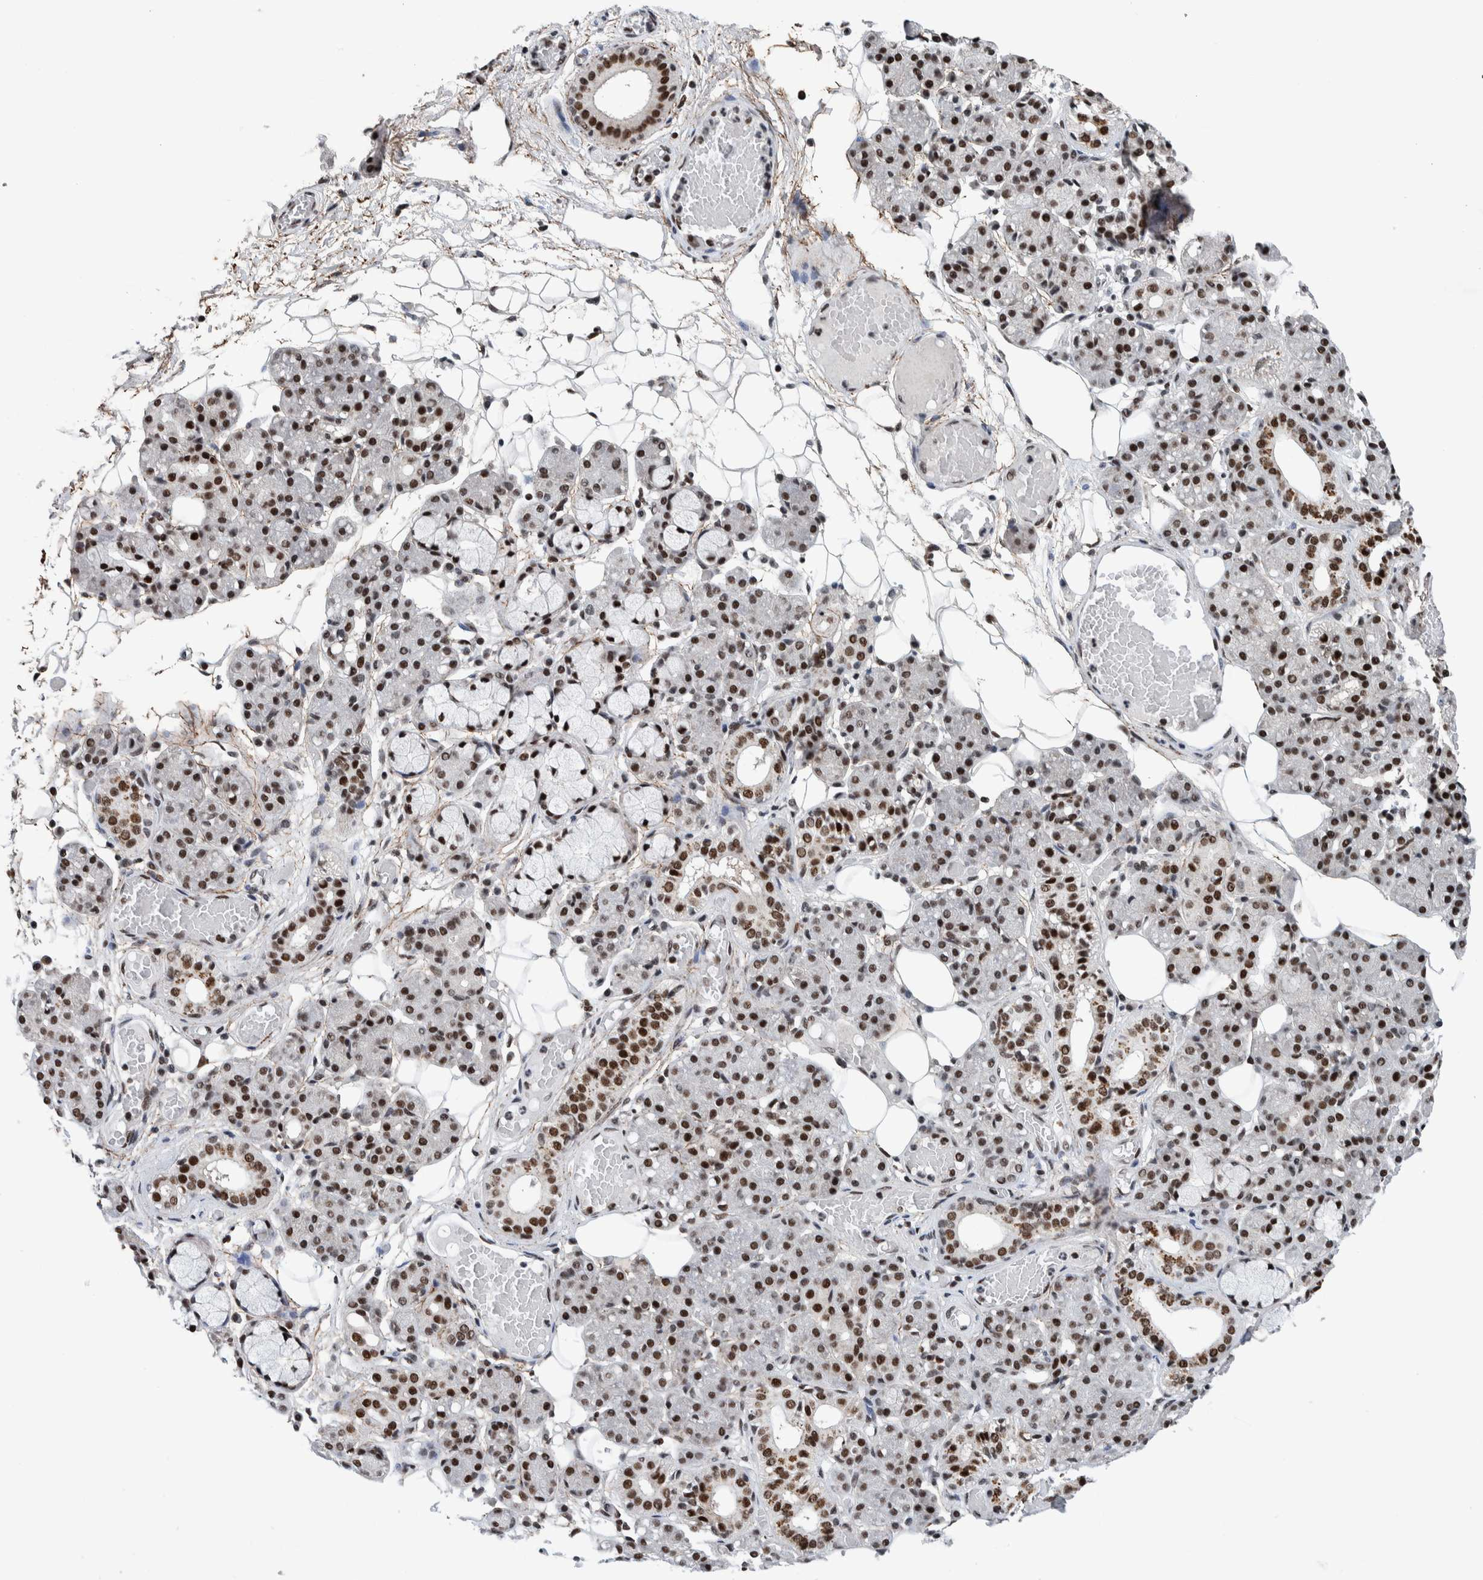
{"staining": {"intensity": "strong", "quantity": ">75%", "location": "nuclear"}, "tissue": "salivary gland", "cell_type": "Glandular cells", "image_type": "normal", "snomed": [{"axis": "morphology", "description": "Normal tissue, NOS"}, {"axis": "topography", "description": "Salivary gland"}], "caption": "This is an image of IHC staining of unremarkable salivary gland, which shows strong staining in the nuclear of glandular cells.", "gene": "TAF10", "patient": {"sex": "male", "age": 63}}